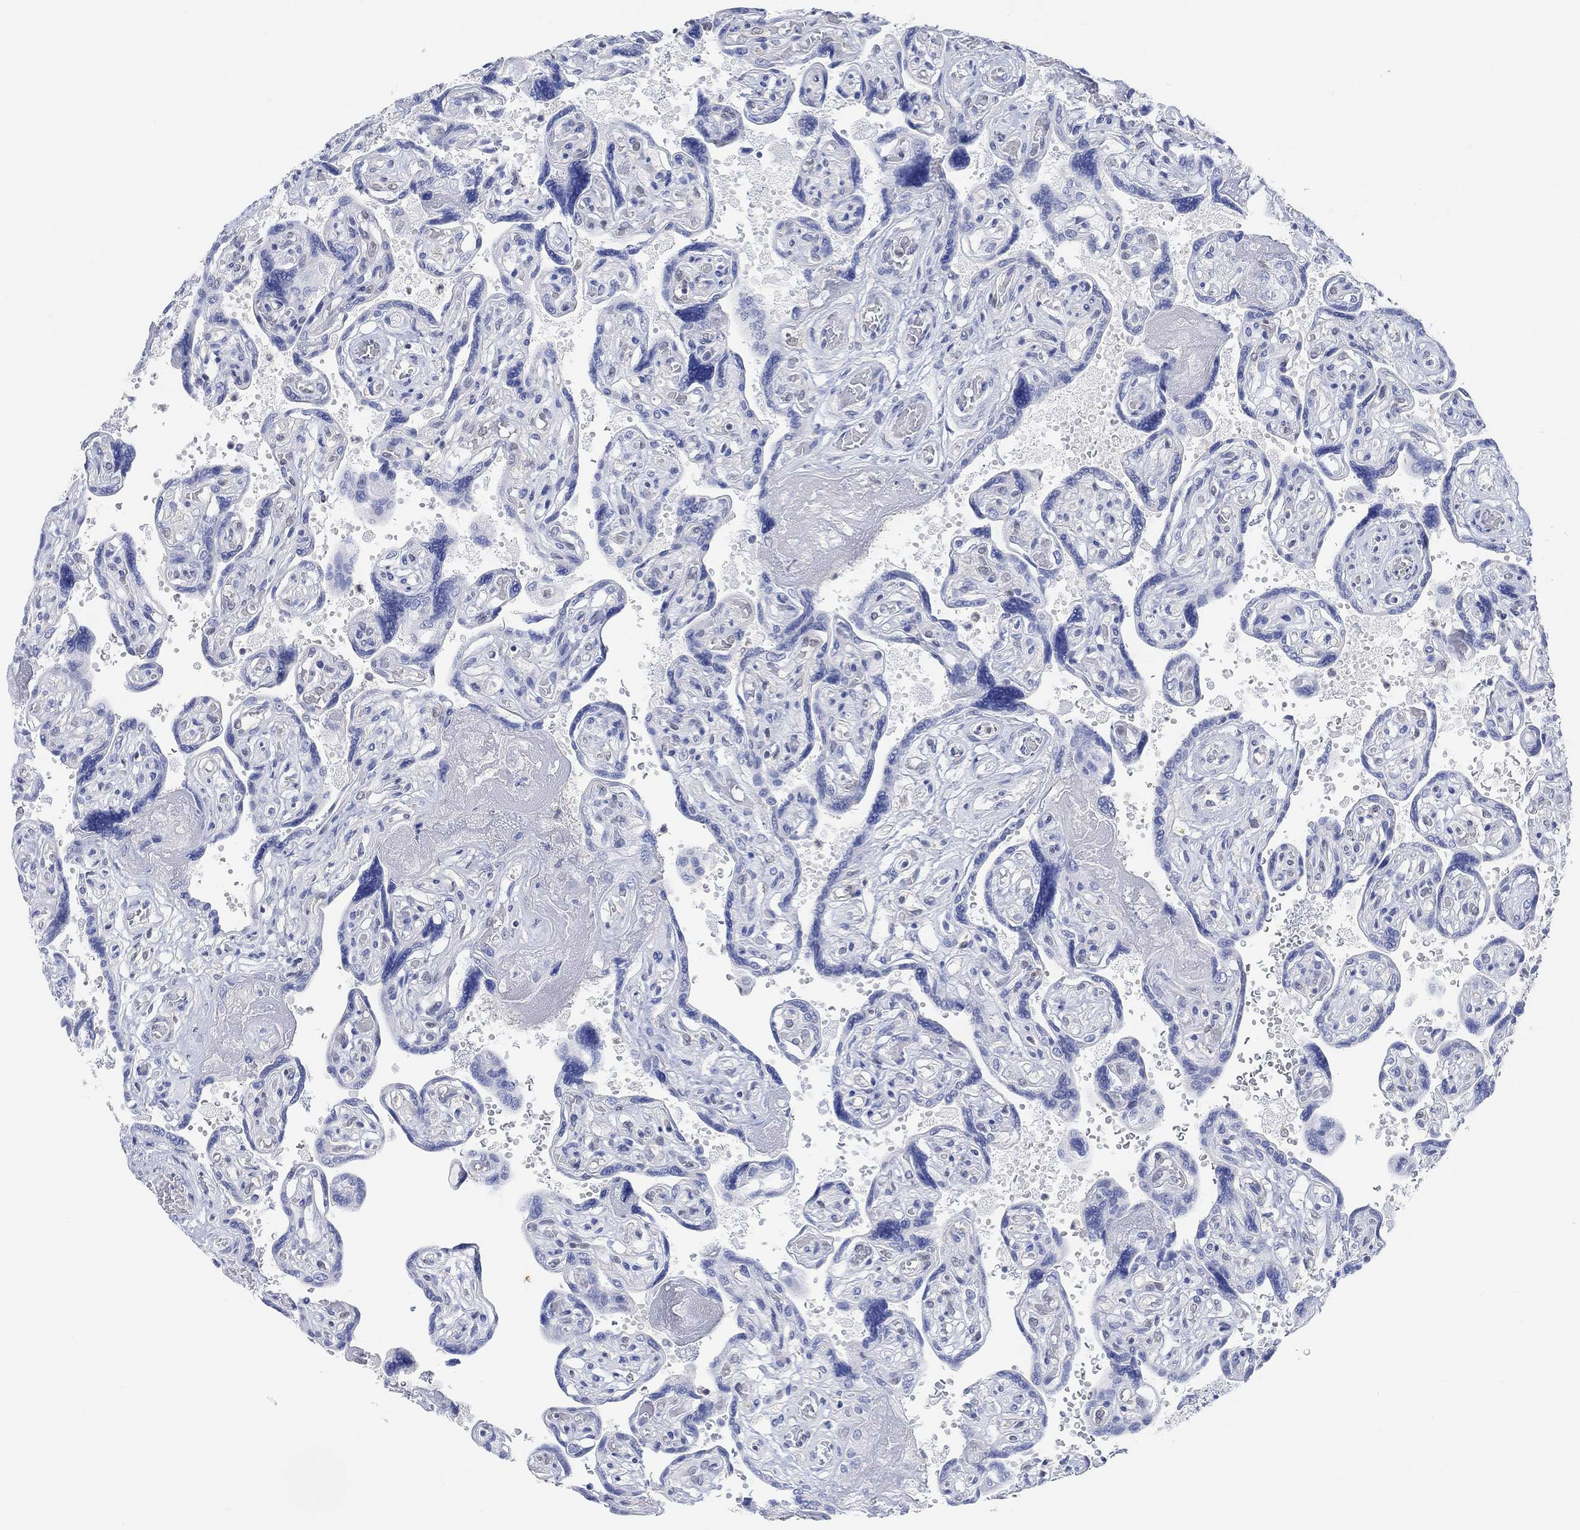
{"staining": {"intensity": "negative", "quantity": "none", "location": "none"}, "tissue": "placenta", "cell_type": "Decidual cells", "image_type": "normal", "snomed": [{"axis": "morphology", "description": "Normal tissue, NOS"}, {"axis": "topography", "description": "Placenta"}], "caption": "This is a photomicrograph of IHC staining of unremarkable placenta, which shows no expression in decidual cells. Nuclei are stained in blue.", "gene": "MUC1", "patient": {"sex": "female", "age": 32}}